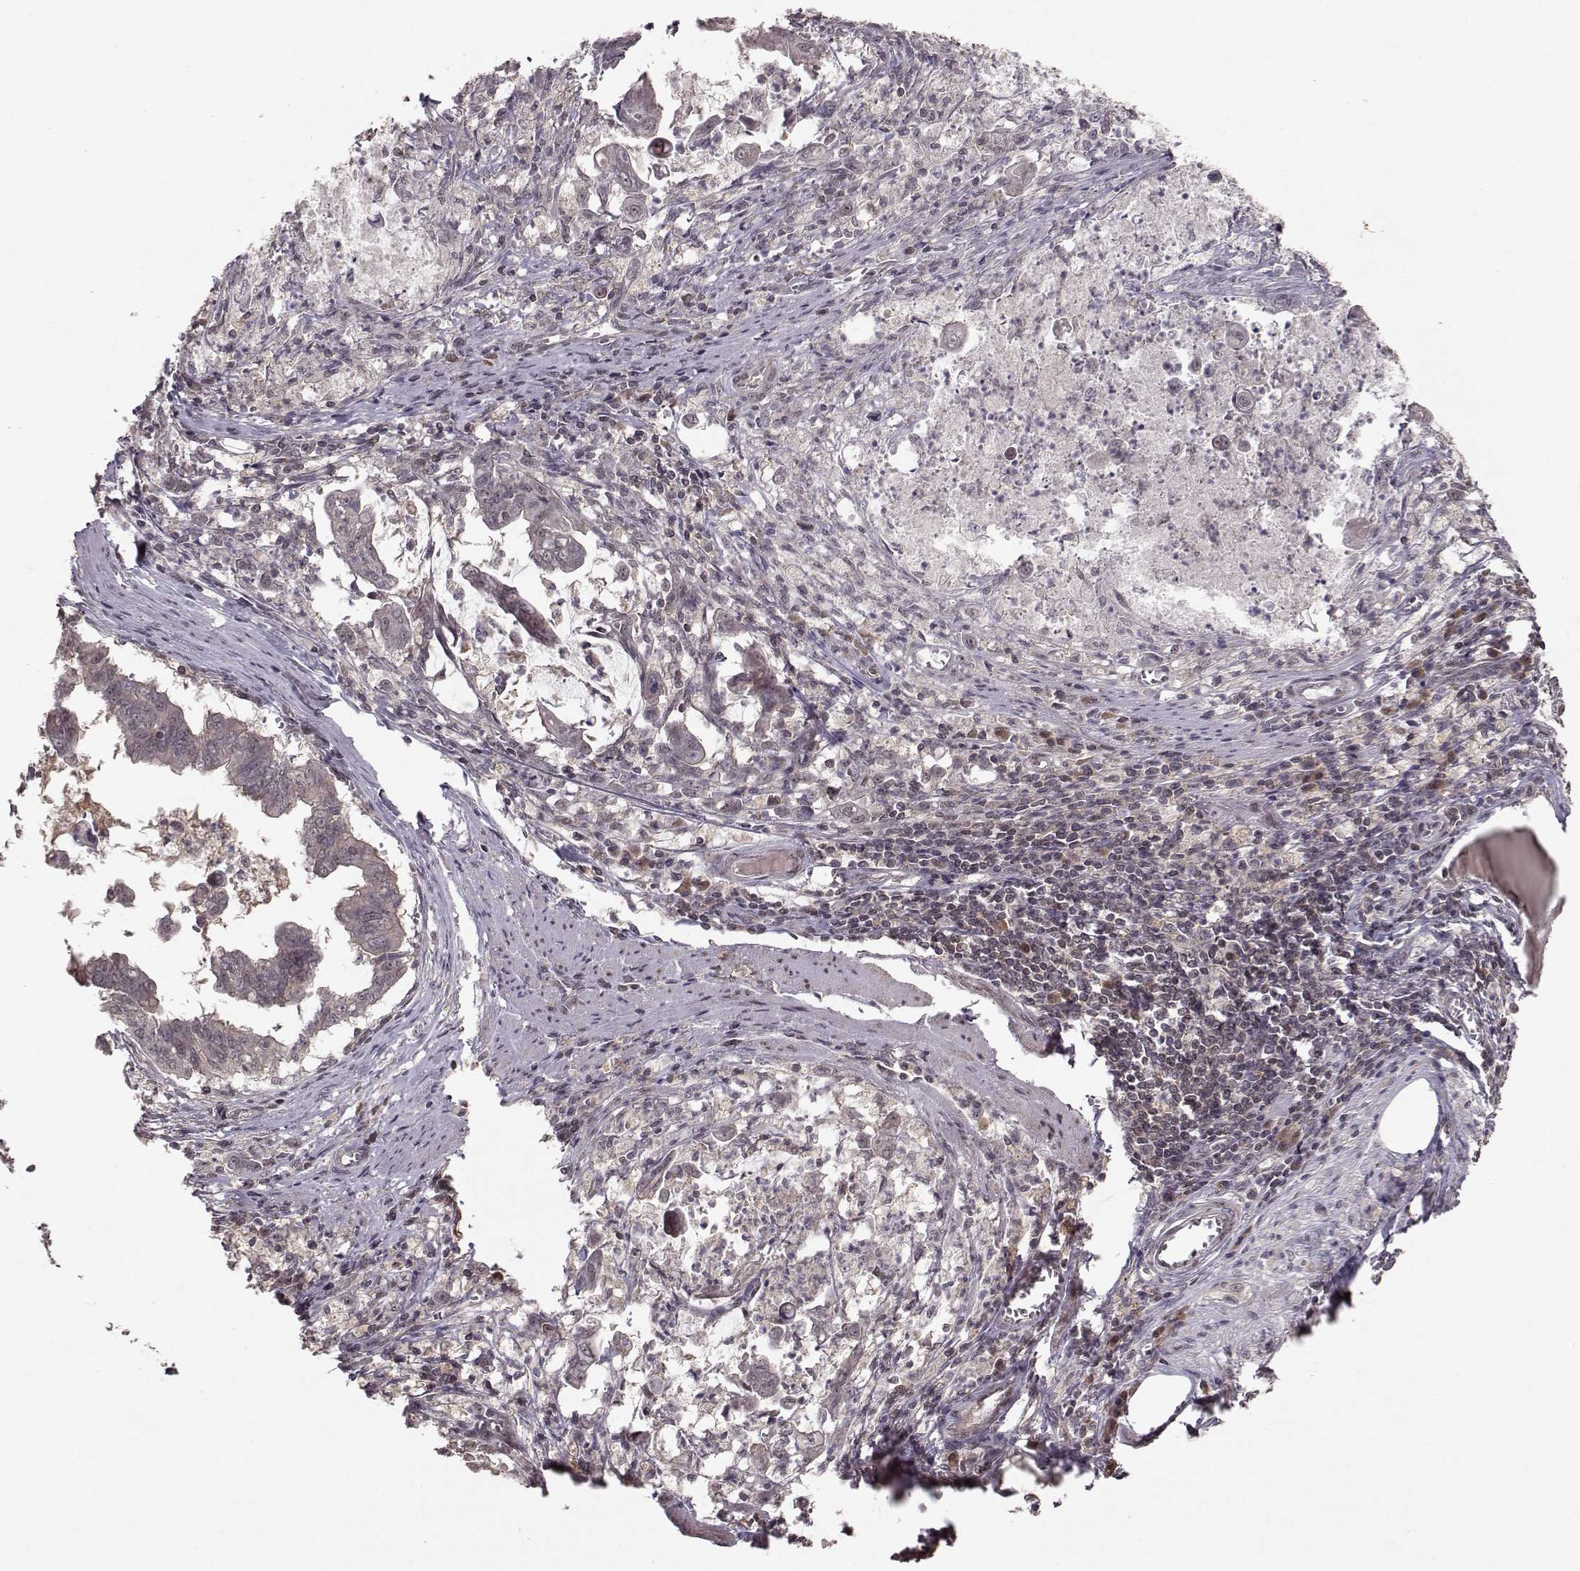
{"staining": {"intensity": "negative", "quantity": "none", "location": "none"}, "tissue": "stomach cancer", "cell_type": "Tumor cells", "image_type": "cancer", "snomed": [{"axis": "morphology", "description": "Adenocarcinoma, NOS"}, {"axis": "topography", "description": "Stomach, upper"}], "caption": "Histopathology image shows no protein expression in tumor cells of stomach cancer (adenocarcinoma) tissue.", "gene": "PLEKHG3", "patient": {"sex": "male", "age": 80}}